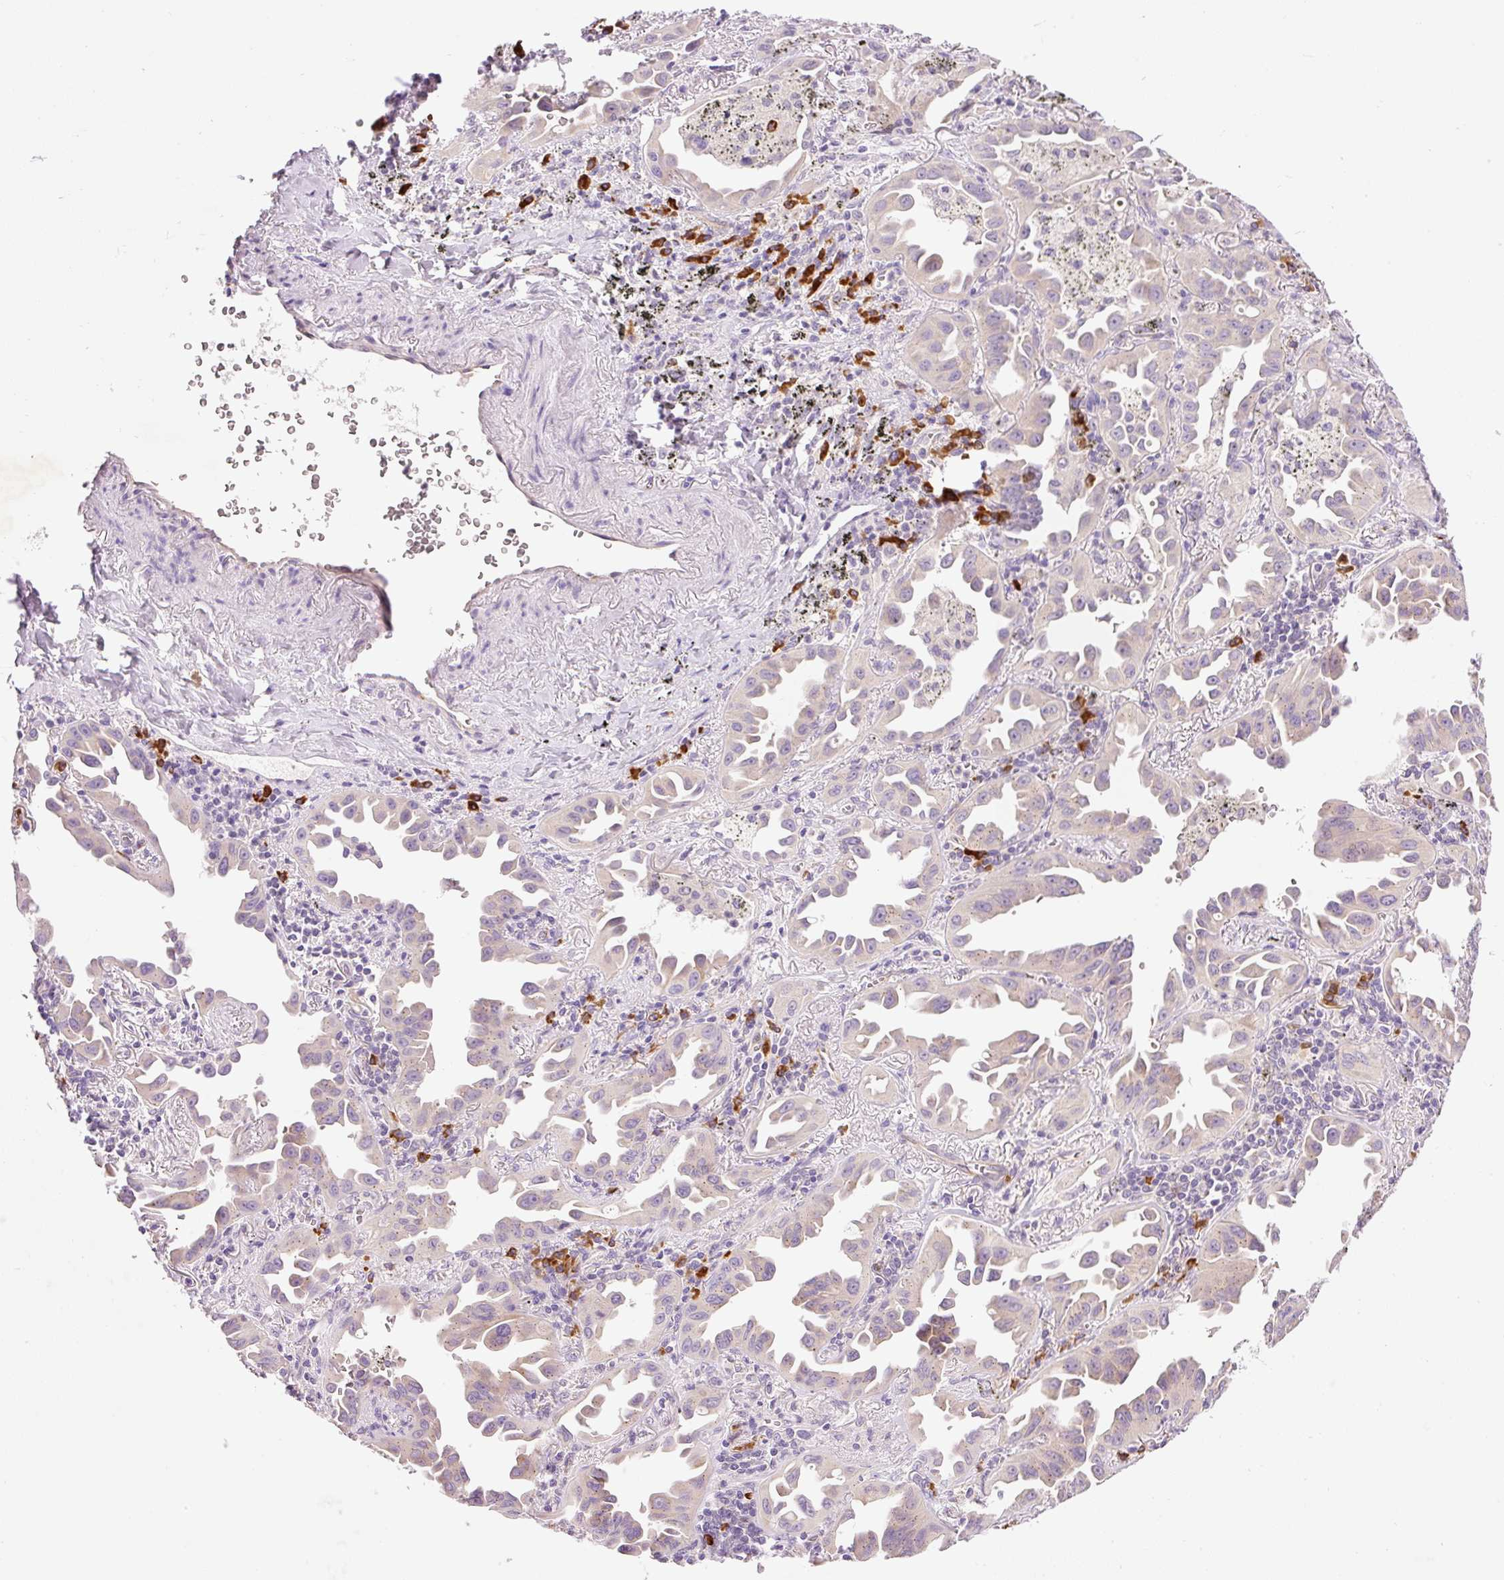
{"staining": {"intensity": "weak", "quantity": ">75%", "location": "cytoplasmic/membranous"}, "tissue": "lung cancer", "cell_type": "Tumor cells", "image_type": "cancer", "snomed": [{"axis": "morphology", "description": "Adenocarcinoma, NOS"}, {"axis": "topography", "description": "Lung"}], "caption": "A low amount of weak cytoplasmic/membranous staining is present in about >75% of tumor cells in adenocarcinoma (lung) tissue.", "gene": "PNPLA5", "patient": {"sex": "male", "age": 68}}